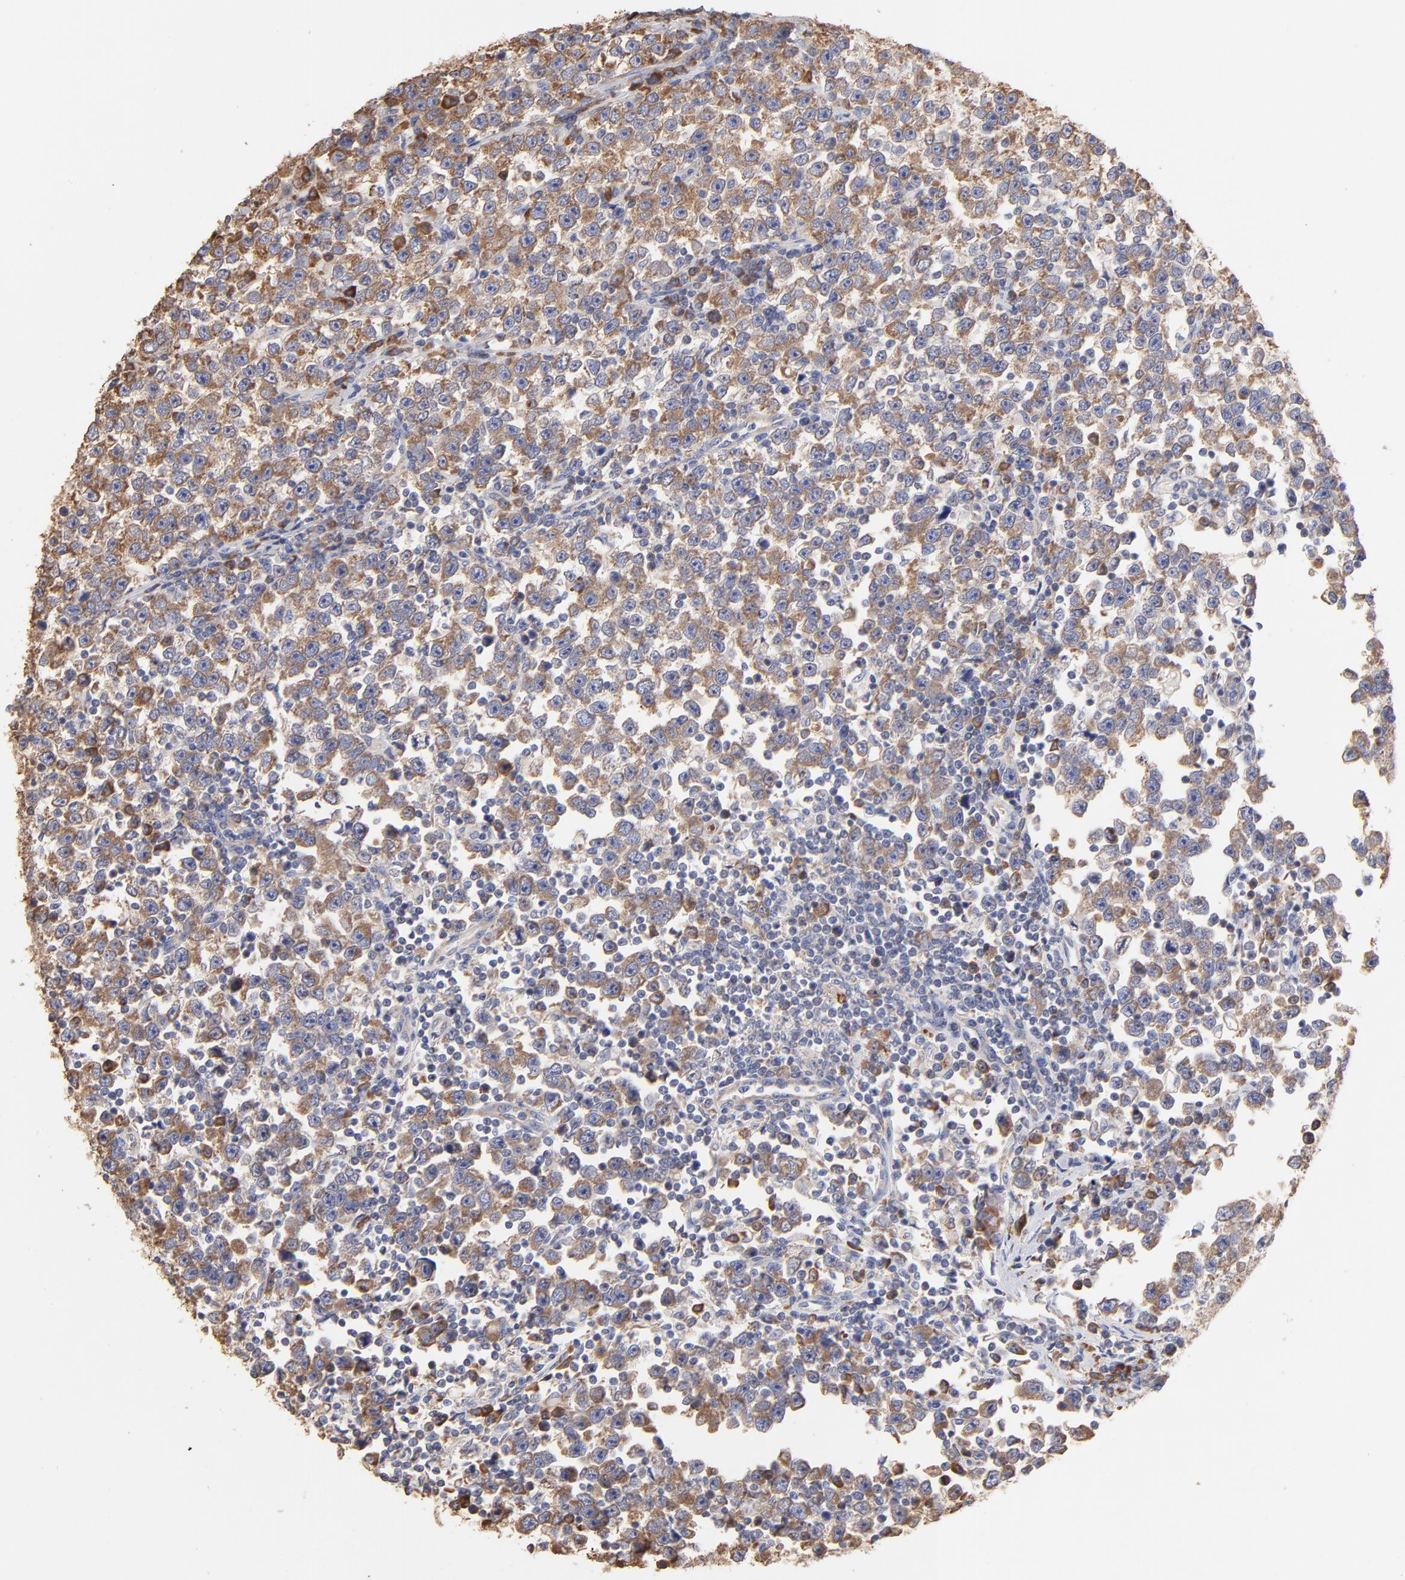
{"staining": {"intensity": "moderate", "quantity": ">75%", "location": "cytoplasmic/membranous"}, "tissue": "testis cancer", "cell_type": "Tumor cells", "image_type": "cancer", "snomed": [{"axis": "morphology", "description": "Seminoma, NOS"}, {"axis": "topography", "description": "Testis"}], "caption": "Moderate cytoplasmic/membranous staining is identified in approximately >75% of tumor cells in testis cancer (seminoma).", "gene": "RPL9", "patient": {"sex": "male", "age": 43}}